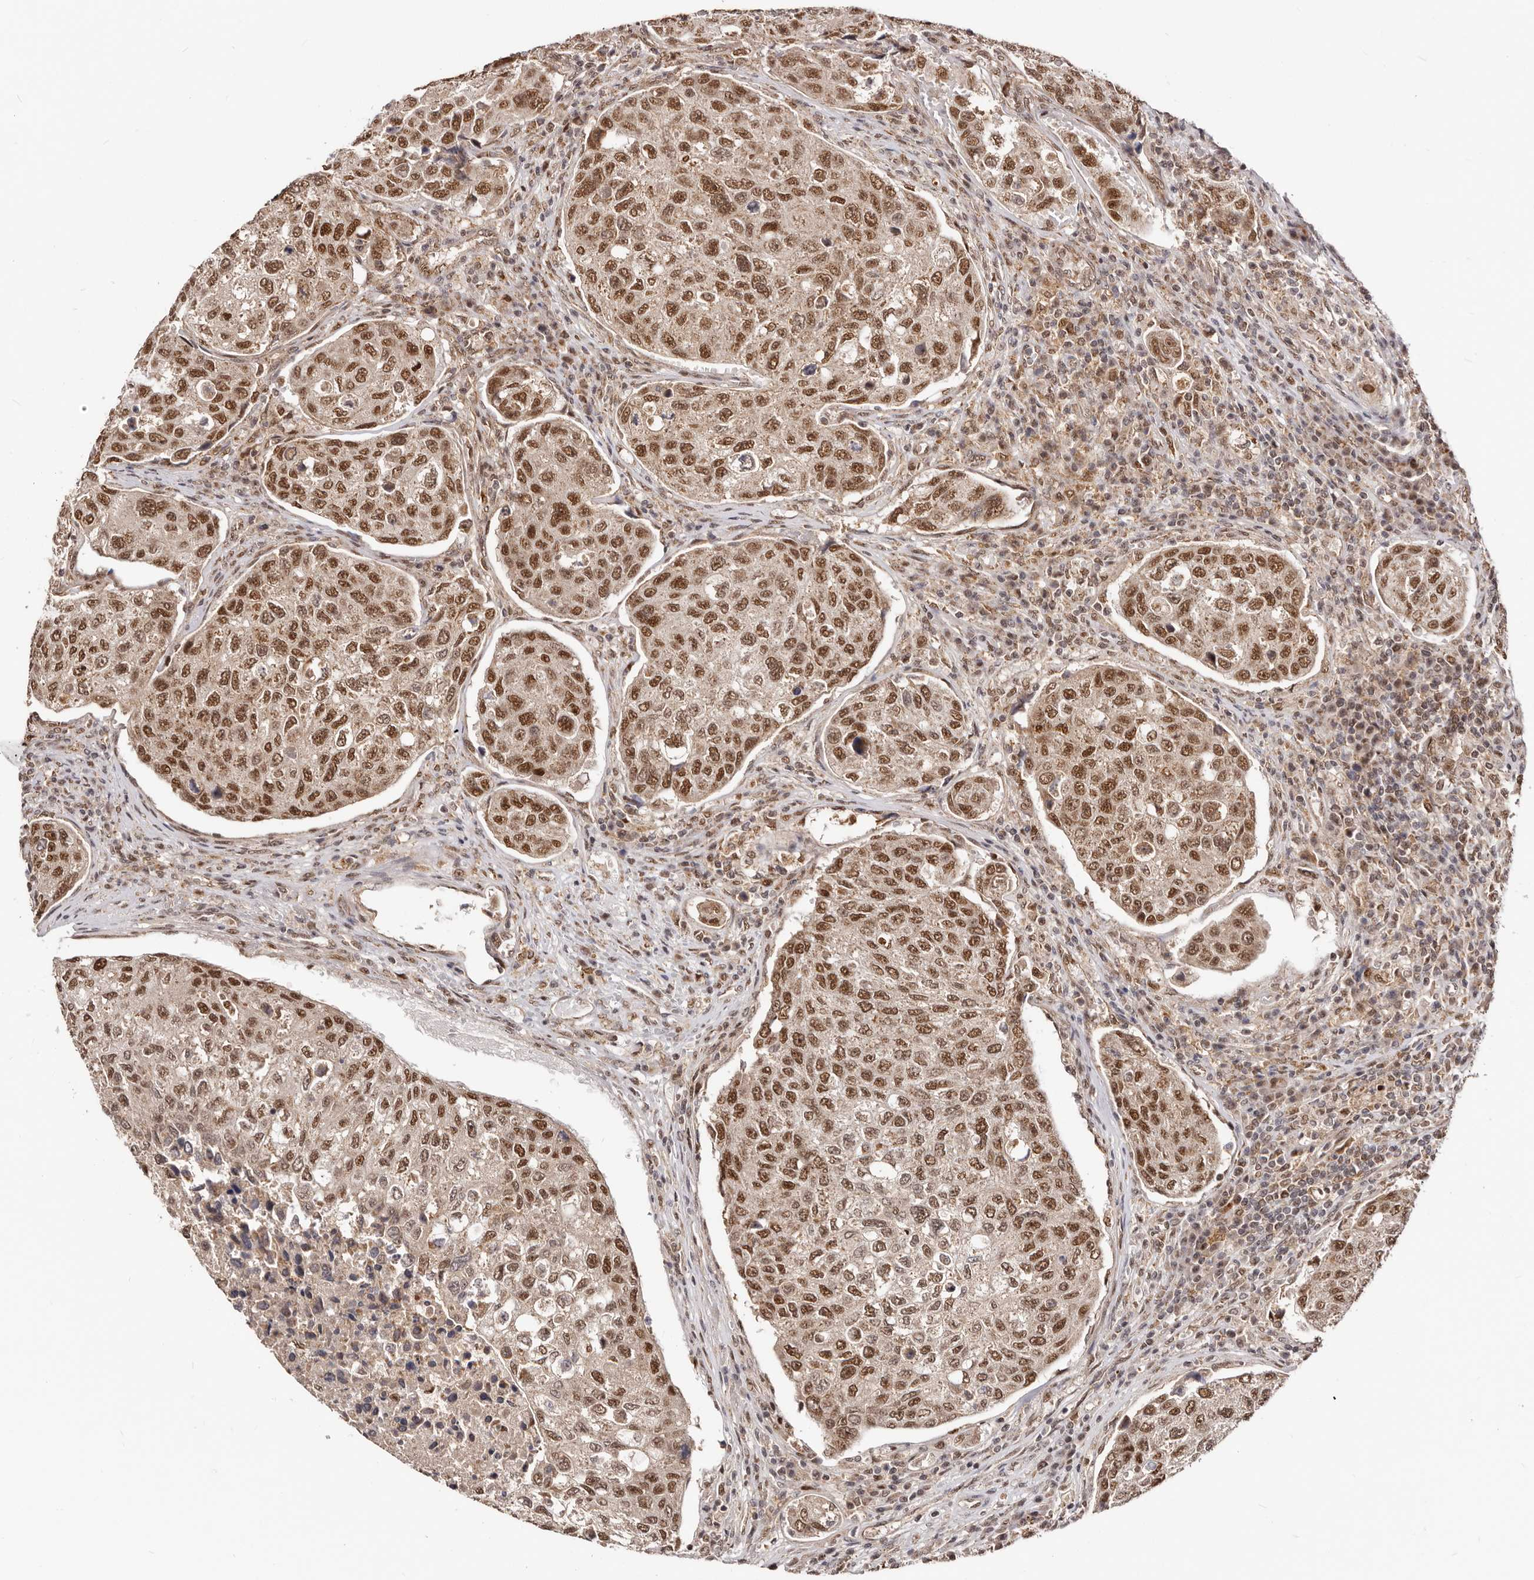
{"staining": {"intensity": "strong", "quantity": ">75%", "location": "cytoplasmic/membranous,nuclear"}, "tissue": "urothelial cancer", "cell_type": "Tumor cells", "image_type": "cancer", "snomed": [{"axis": "morphology", "description": "Urothelial carcinoma, High grade"}, {"axis": "topography", "description": "Lymph node"}, {"axis": "topography", "description": "Urinary bladder"}], "caption": "A brown stain labels strong cytoplasmic/membranous and nuclear expression of a protein in high-grade urothelial carcinoma tumor cells. The protein is shown in brown color, while the nuclei are stained blue.", "gene": "SEC14L1", "patient": {"sex": "male", "age": 51}}